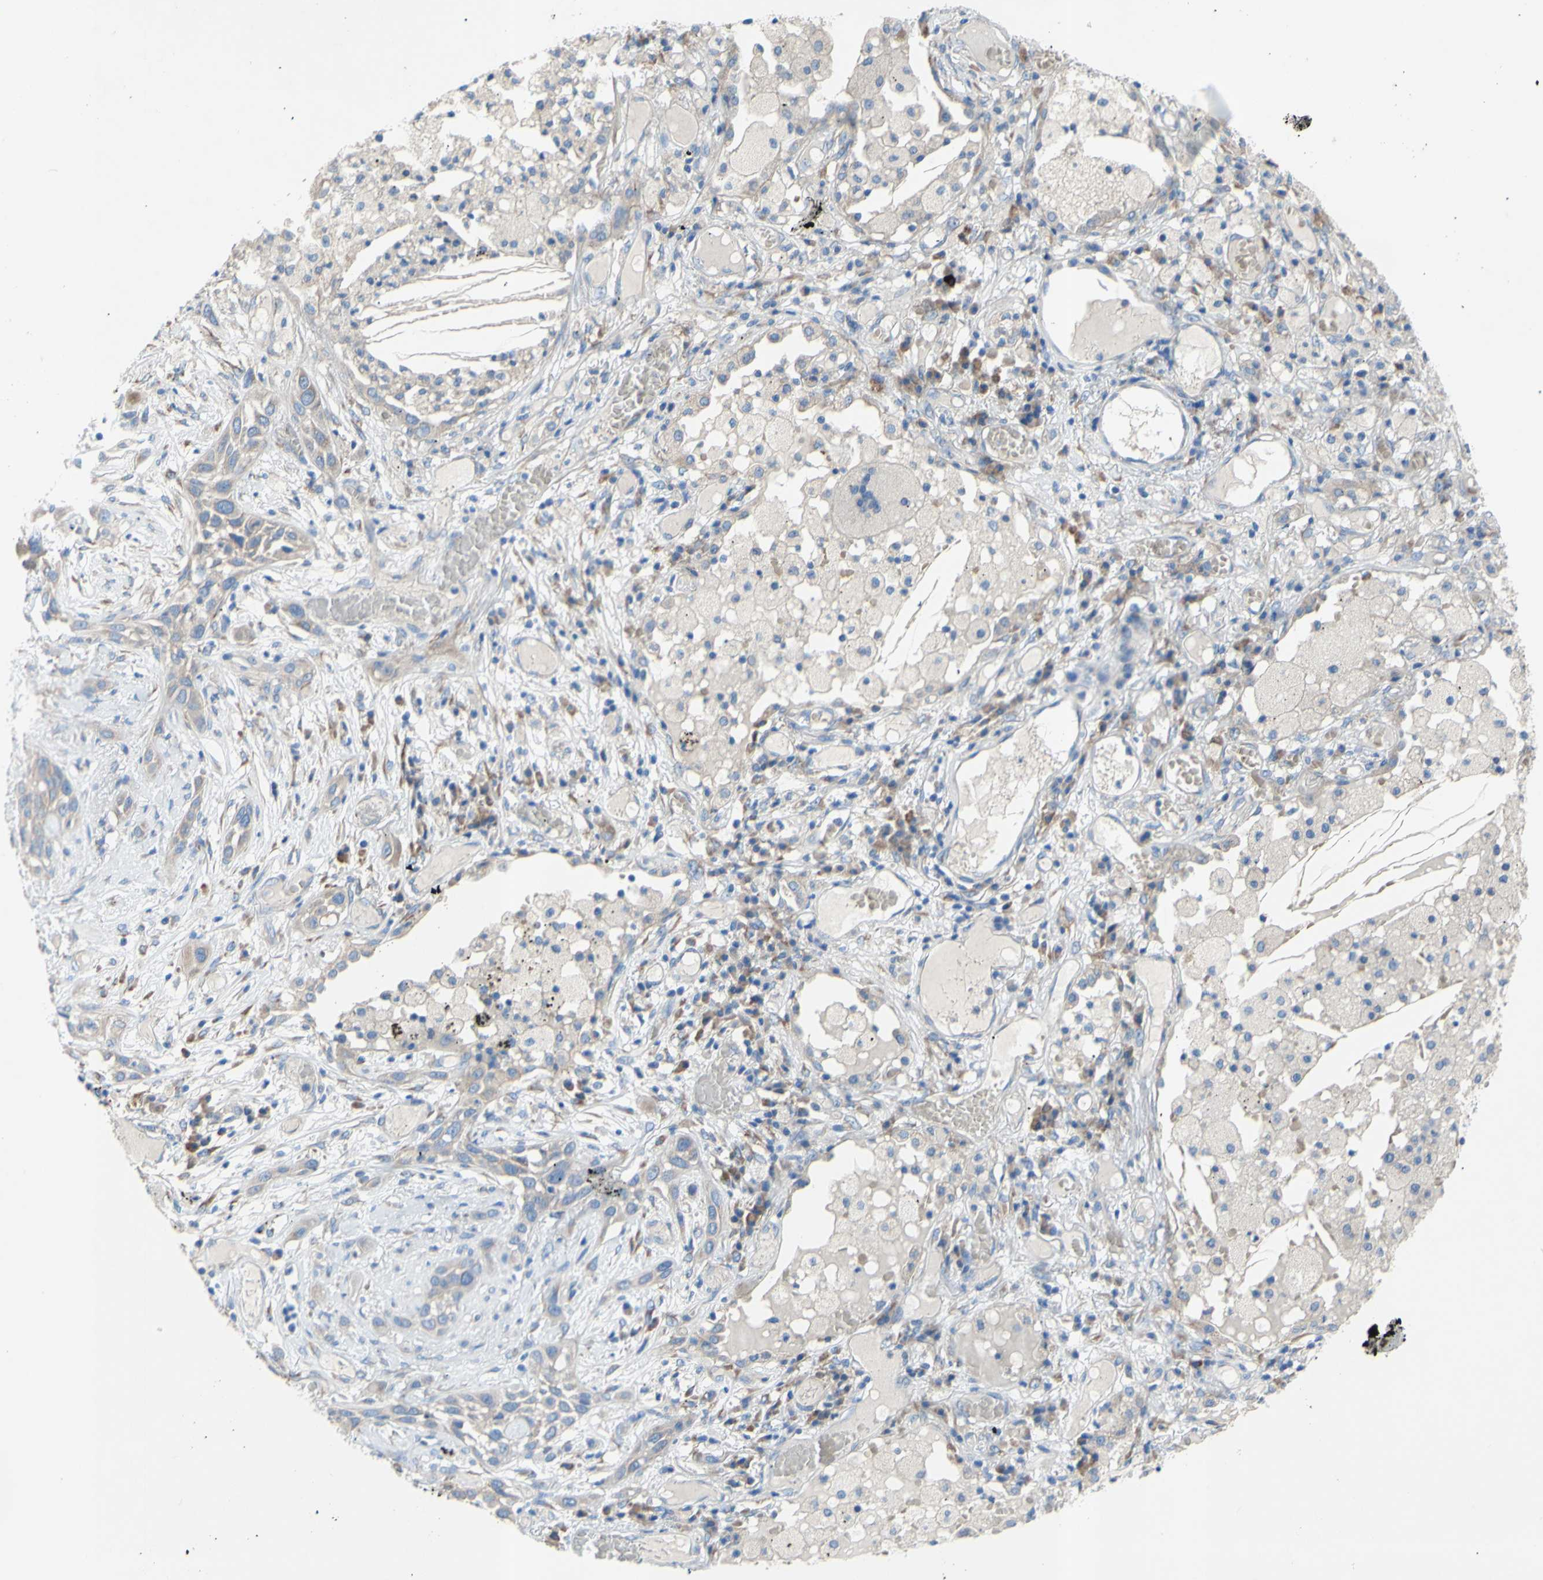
{"staining": {"intensity": "moderate", "quantity": "<25%", "location": "cytoplasmic/membranous"}, "tissue": "lung cancer", "cell_type": "Tumor cells", "image_type": "cancer", "snomed": [{"axis": "morphology", "description": "Squamous cell carcinoma, NOS"}, {"axis": "topography", "description": "Lung"}], "caption": "The micrograph shows a brown stain indicating the presence of a protein in the cytoplasmic/membranous of tumor cells in lung cancer.", "gene": "TMIGD2", "patient": {"sex": "male", "age": 71}}